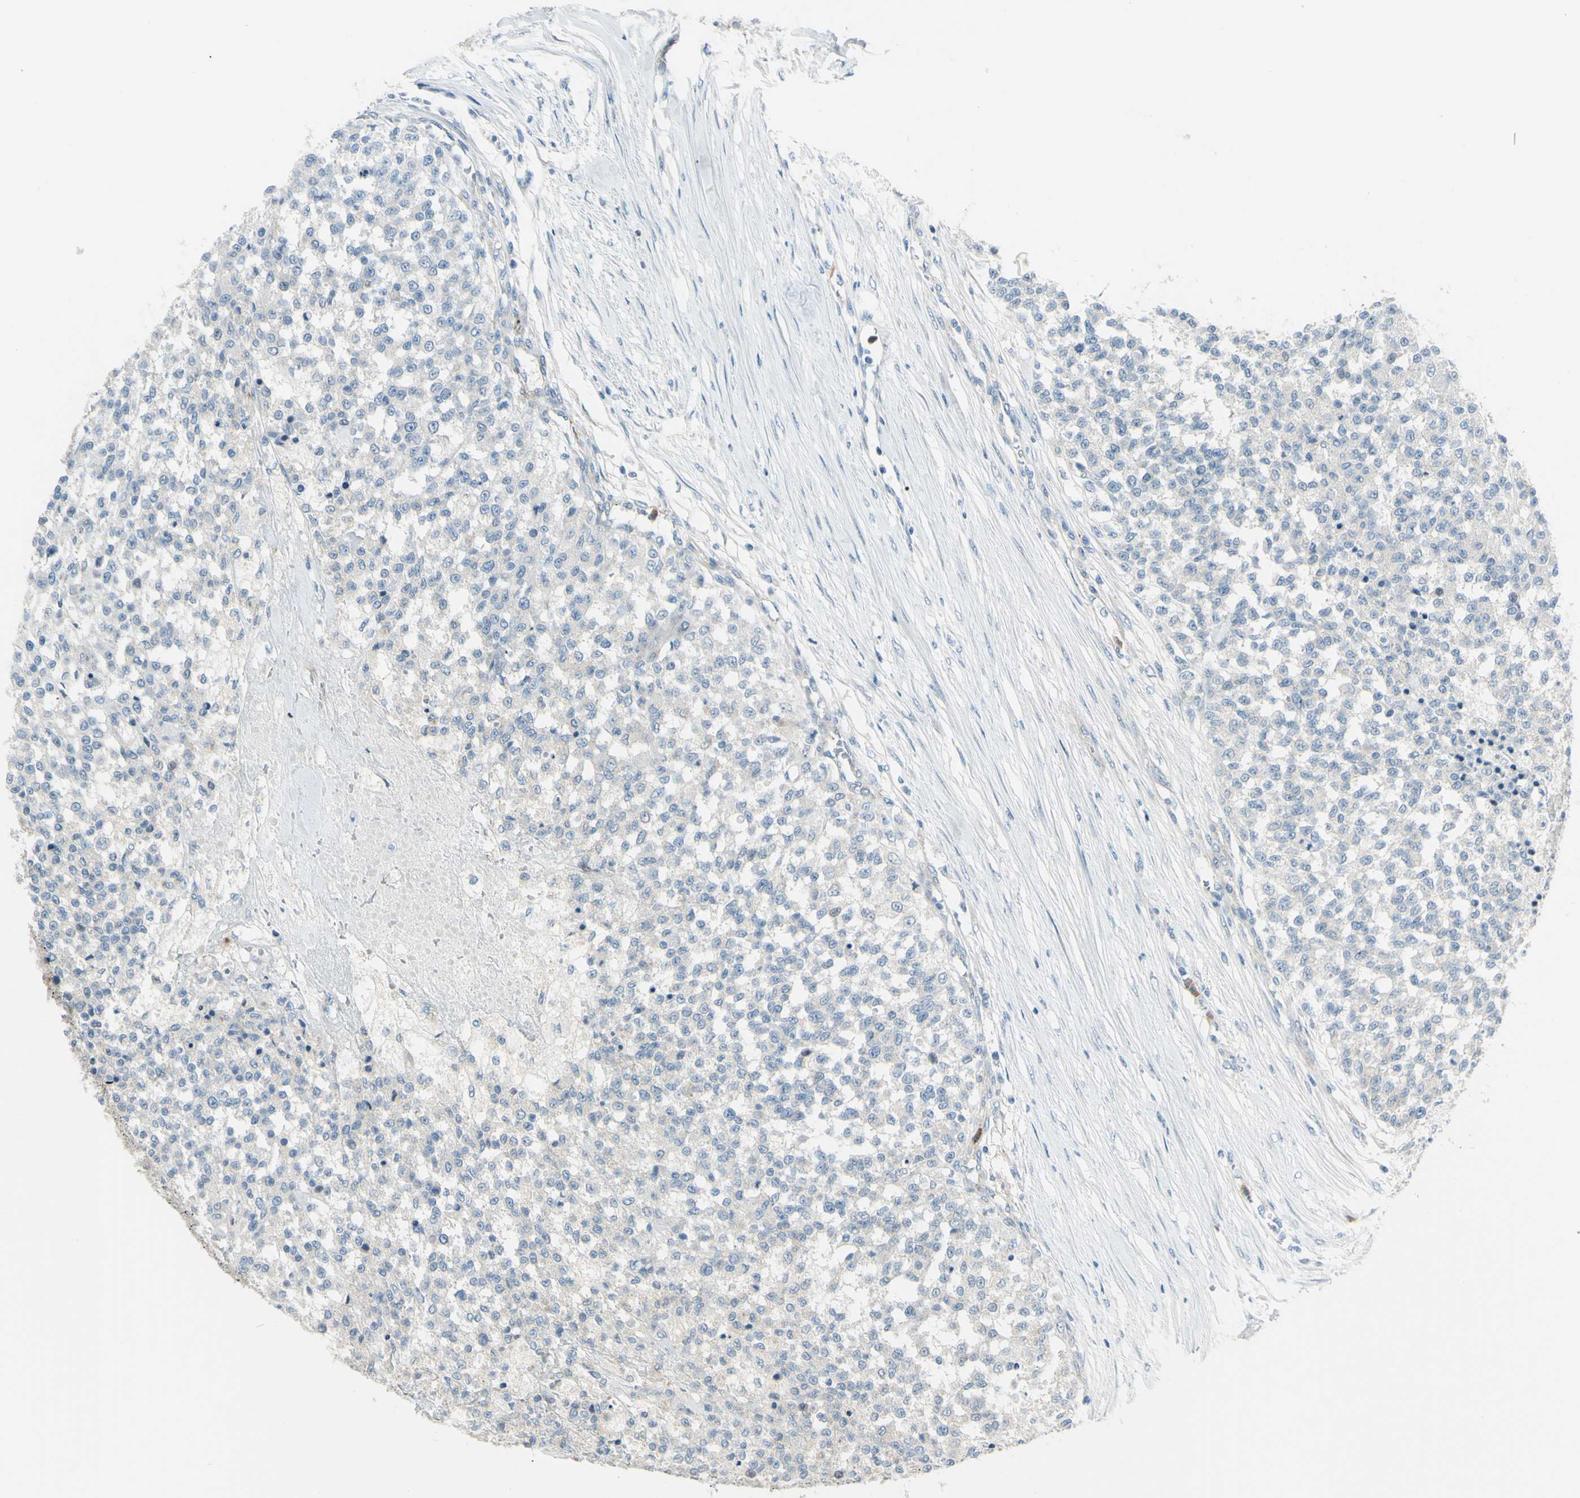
{"staining": {"intensity": "negative", "quantity": "none", "location": "none"}, "tissue": "testis cancer", "cell_type": "Tumor cells", "image_type": "cancer", "snomed": [{"axis": "morphology", "description": "Seminoma, NOS"}, {"axis": "topography", "description": "Testis"}], "caption": "Human testis seminoma stained for a protein using immunohistochemistry reveals no positivity in tumor cells.", "gene": "LMTK2", "patient": {"sex": "male", "age": 59}}